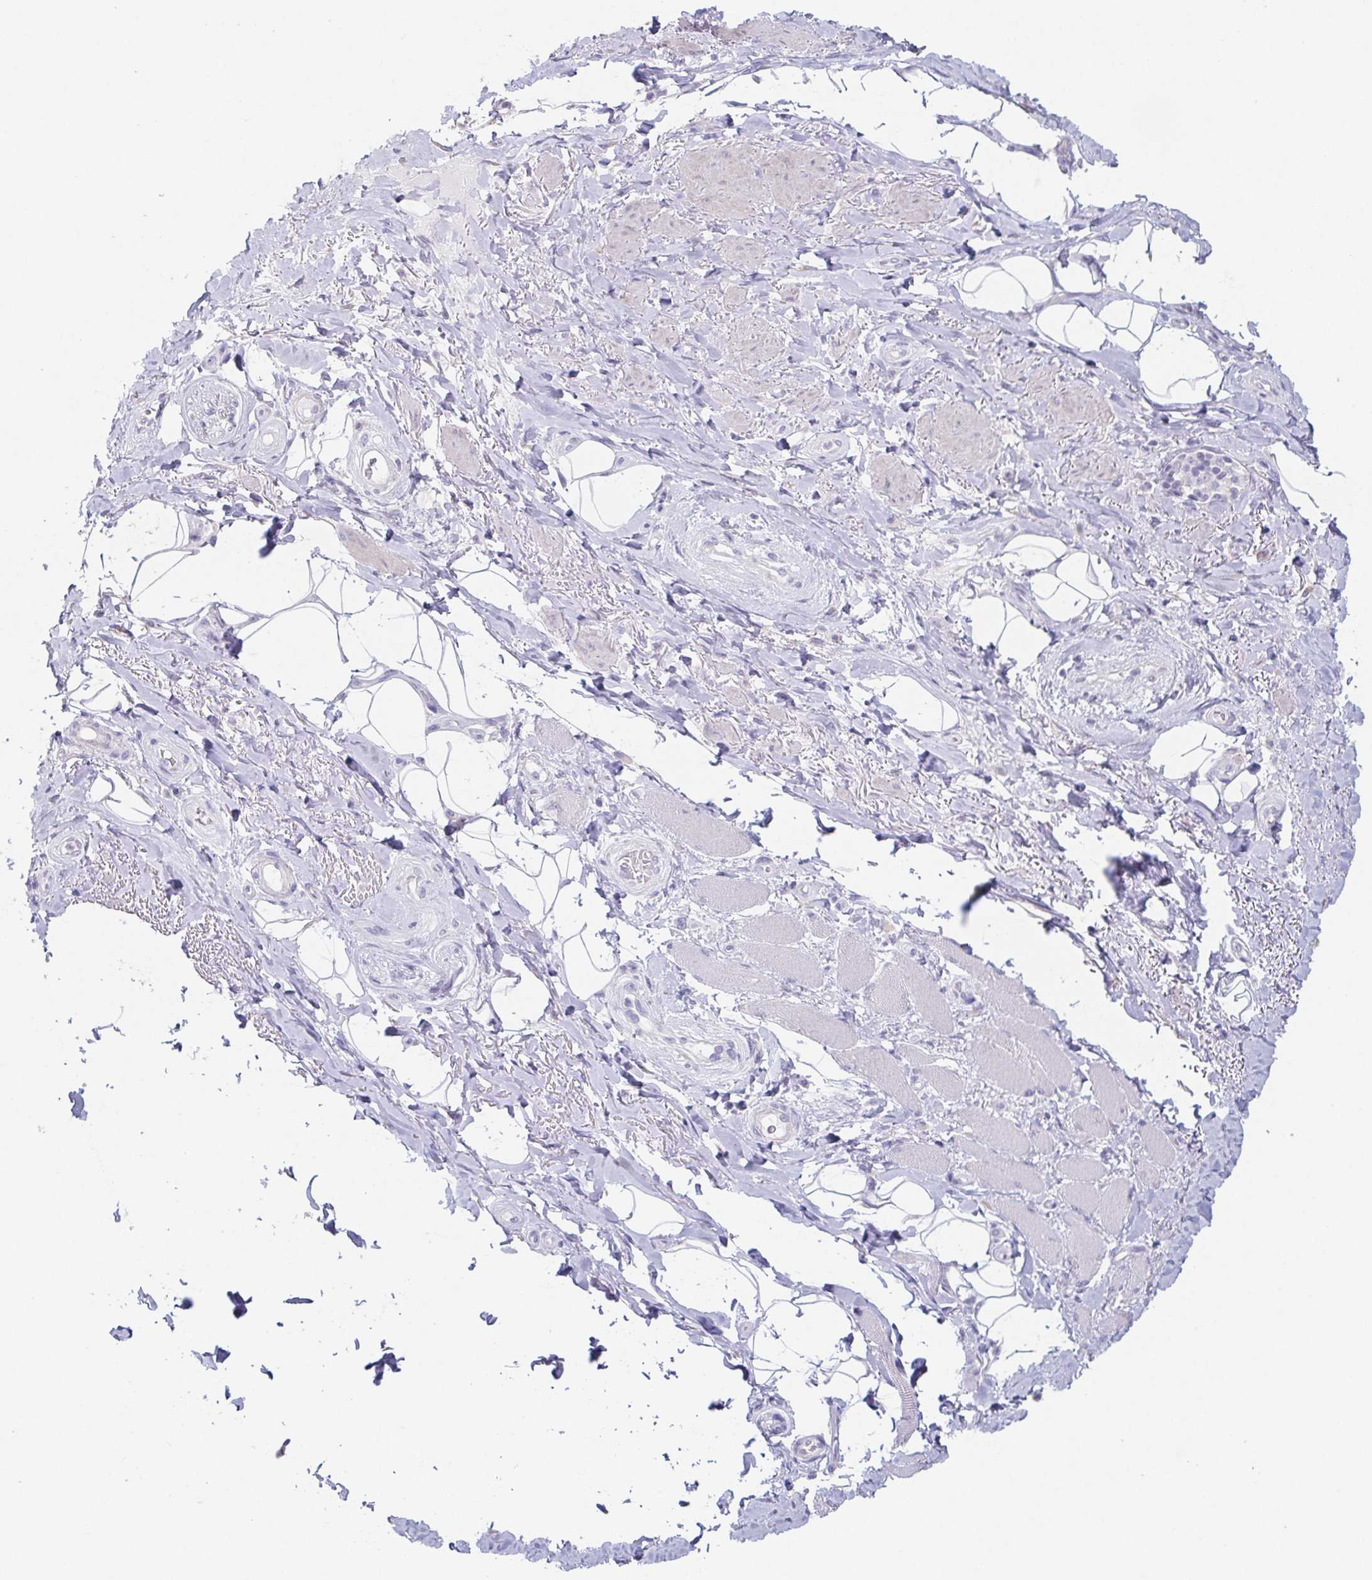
{"staining": {"intensity": "negative", "quantity": "none", "location": "none"}, "tissue": "adipose tissue", "cell_type": "Adipocytes", "image_type": "normal", "snomed": [{"axis": "morphology", "description": "Normal tissue, NOS"}, {"axis": "topography", "description": "Anal"}, {"axis": "topography", "description": "Peripheral nerve tissue"}], "caption": "IHC photomicrograph of unremarkable adipose tissue: human adipose tissue stained with DAB (3,3'-diaminobenzidine) shows no significant protein expression in adipocytes.", "gene": "HDGFL1", "patient": {"sex": "male", "age": 53}}